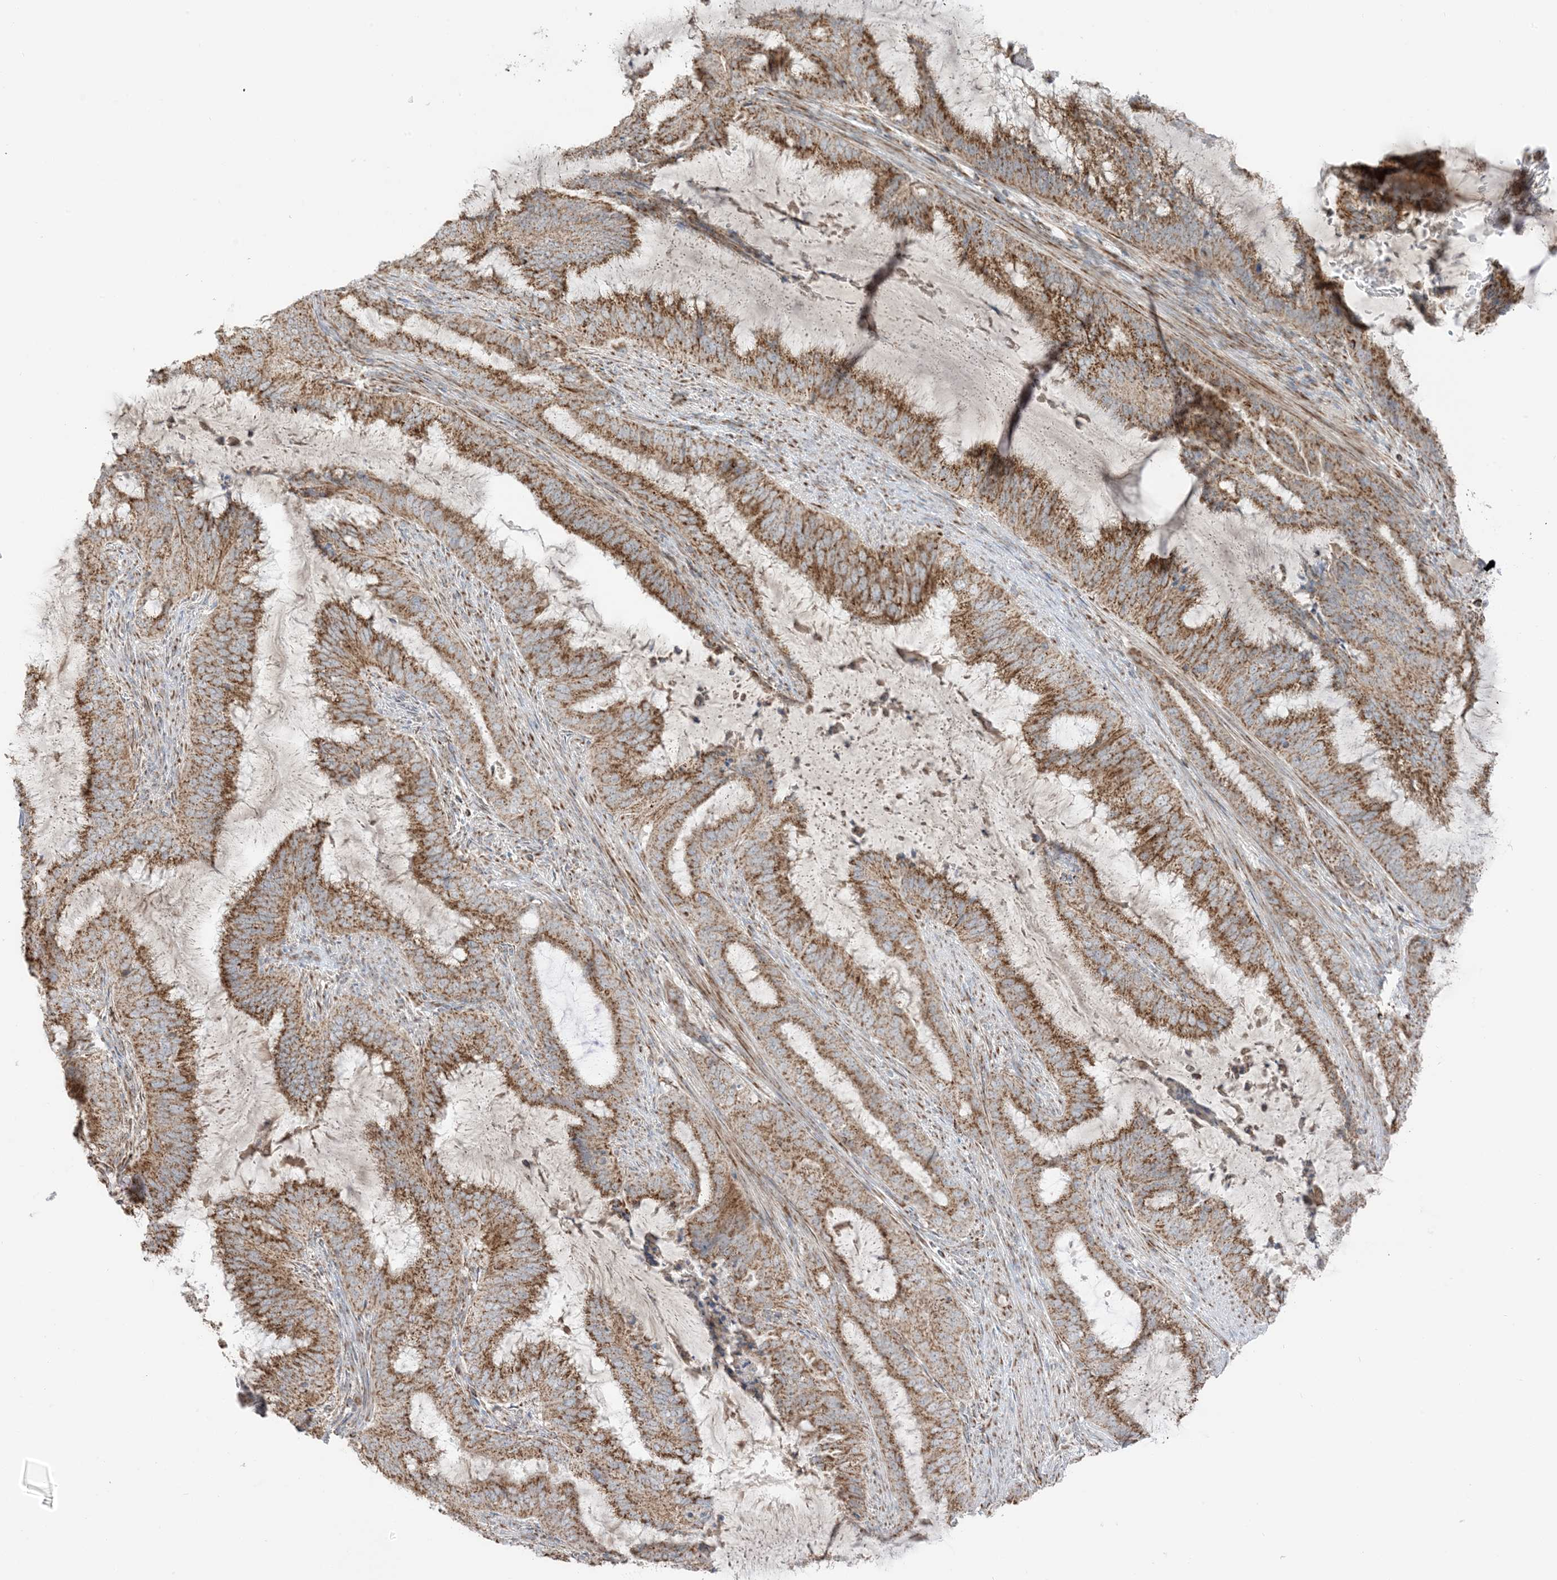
{"staining": {"intensity": "strong", "quantity": ">75%", "location": "cytoplasmic/membranous"}, "tissue": "endometrial cancer", "cell_type": "Tumor cells", "image_type": "cancer", "snomed": [{"axis": "morphology", "description": "Adenocarcinoma, NOS"}, {"axis": "topography", "description": "Endometrium"}], "caption": "Brown immunohistochemical staining in endometrial adenocarcinoma demonstrates strong cytoplasmic/membranous staining in approximately >75% of tumor cells.", "gene": "SLC25A12", "patient": {"sex": "female", "age": 51}}